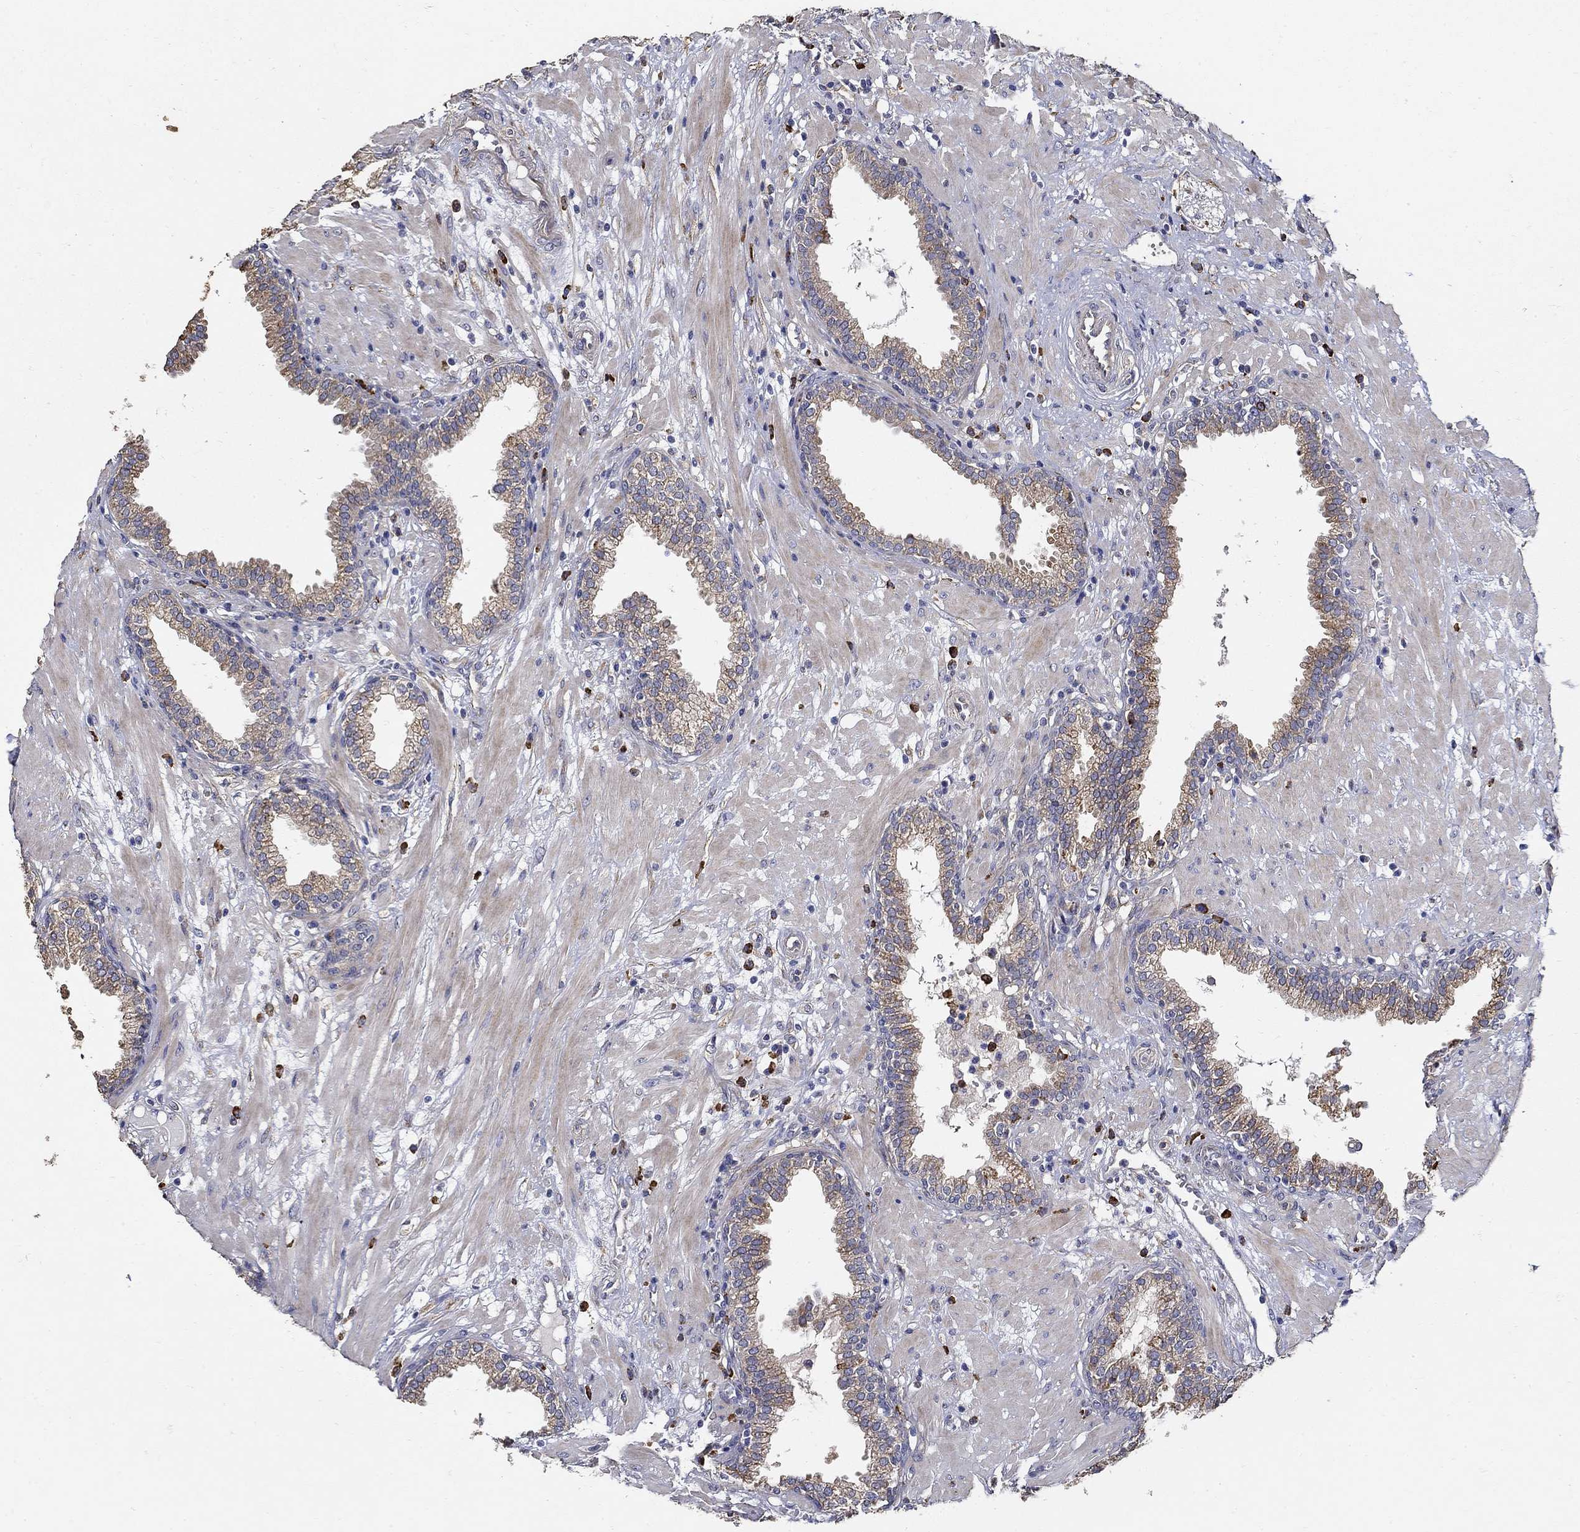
{"staining": {"intensity": "moderate", "quantity": "25%-75%", "location": "cytoplasmic/membranous"}, "tissue": "prostate", "cell_type": "Glandular cells", "image_type": "normal", "snomed": [{"axis": "morphology", "description": "Normal tissue, NOS"}, {"axis": "topography", "description": "Prostate"}], "caption": "A brown stain highlights moderate cytoplasmic/membranous expression of a protein in glandular cells of benign human prostate. Immunohistochemistry (ihc) stains the protein of interest in brown and the nuclei are stained blue.", "gene": "EMILIN3", "patient": {"sex": "male", "age": 64}}